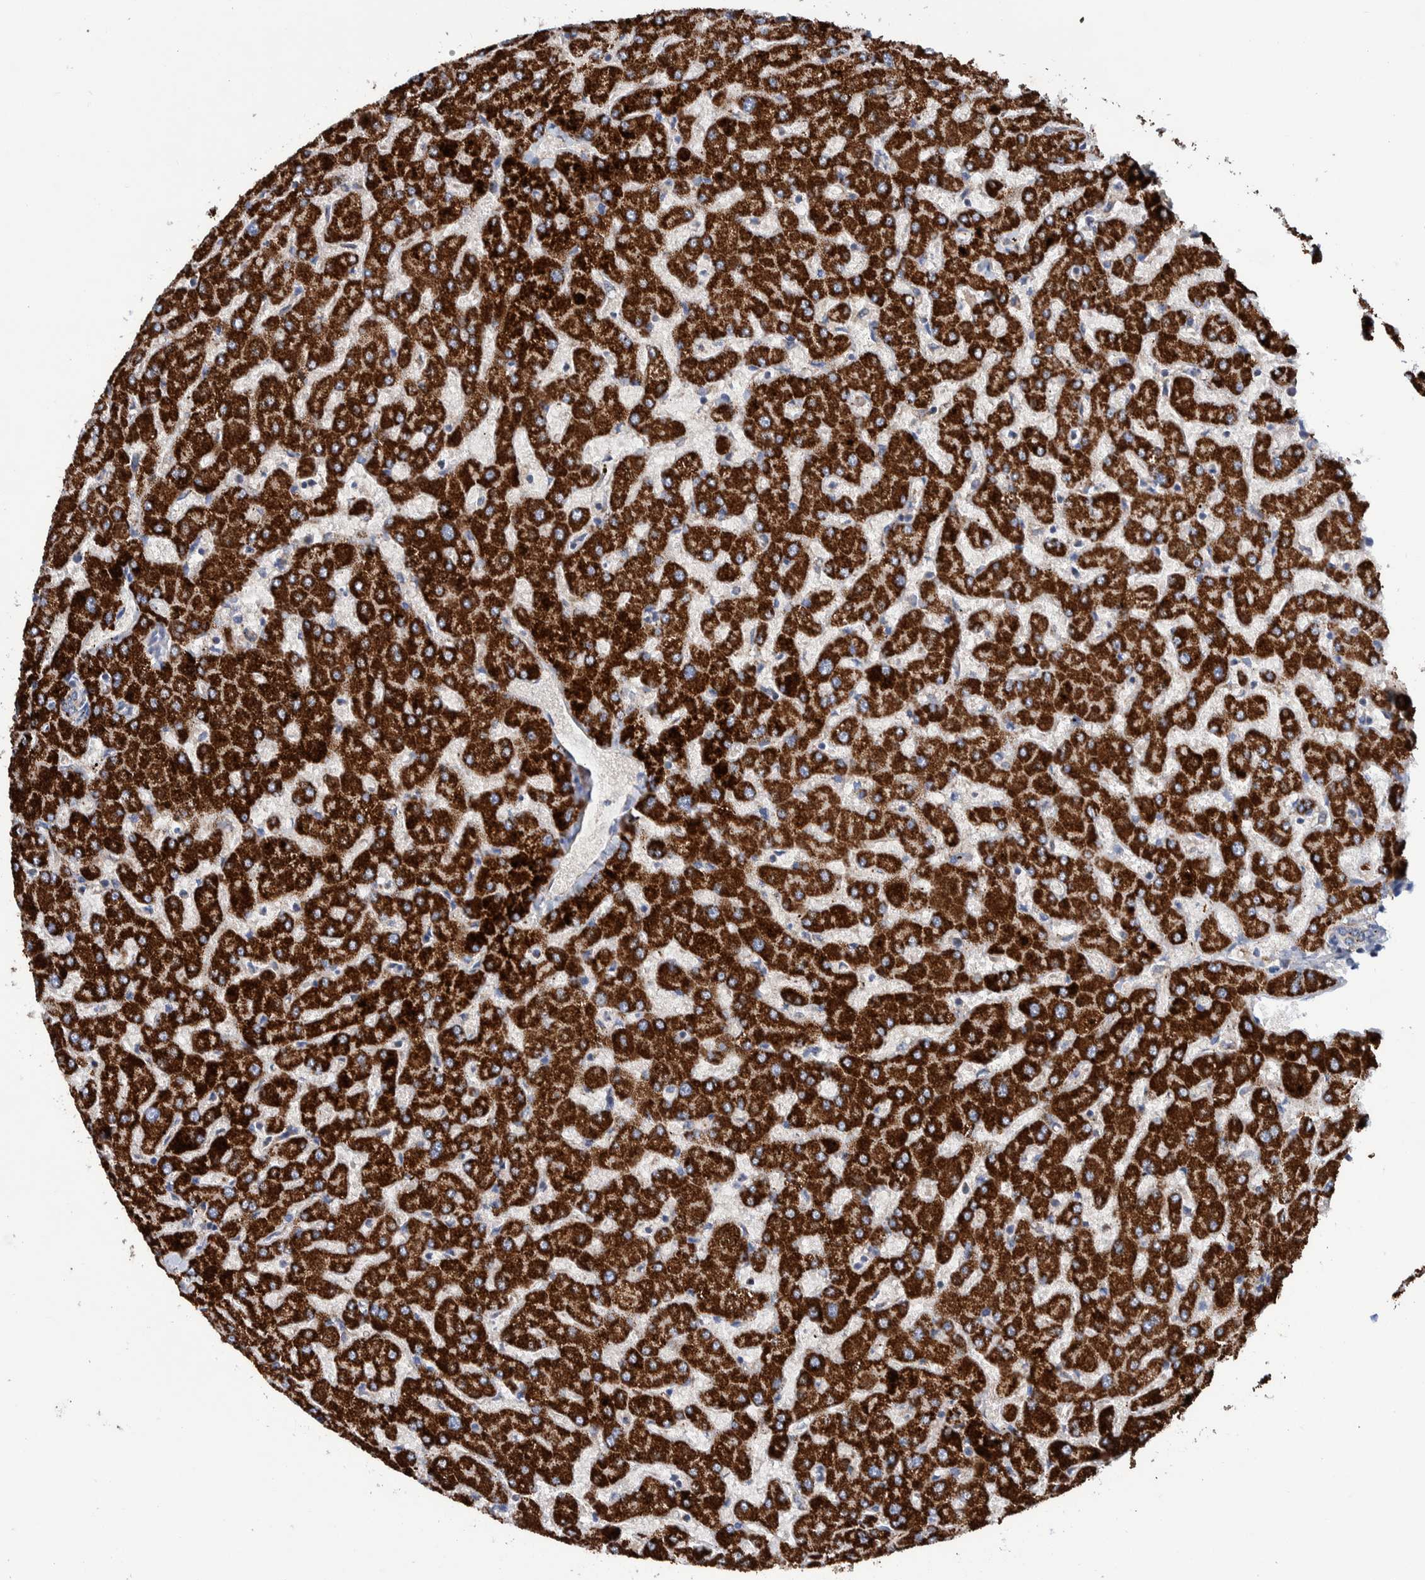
{"staining": {"intensity": "negative", "quantity": "none", "location": "none"}, "tissue": "liver", "cell_type": "Cholangiocytes", "image_type": "normal", "snomed": [{"axis": "morphology", "description": "Normal tissue, NOS"}, {"axis": "topography", "description": "Liver"}], "caption": "Benign liver was stained to show a protein in brown. There is no significant positivity in cholangiocytes. (DAB immunohistochemistry with hematoxylin counter stain).", "gene": "DECR1", "patient": {"sex": "female", "age": 63}}